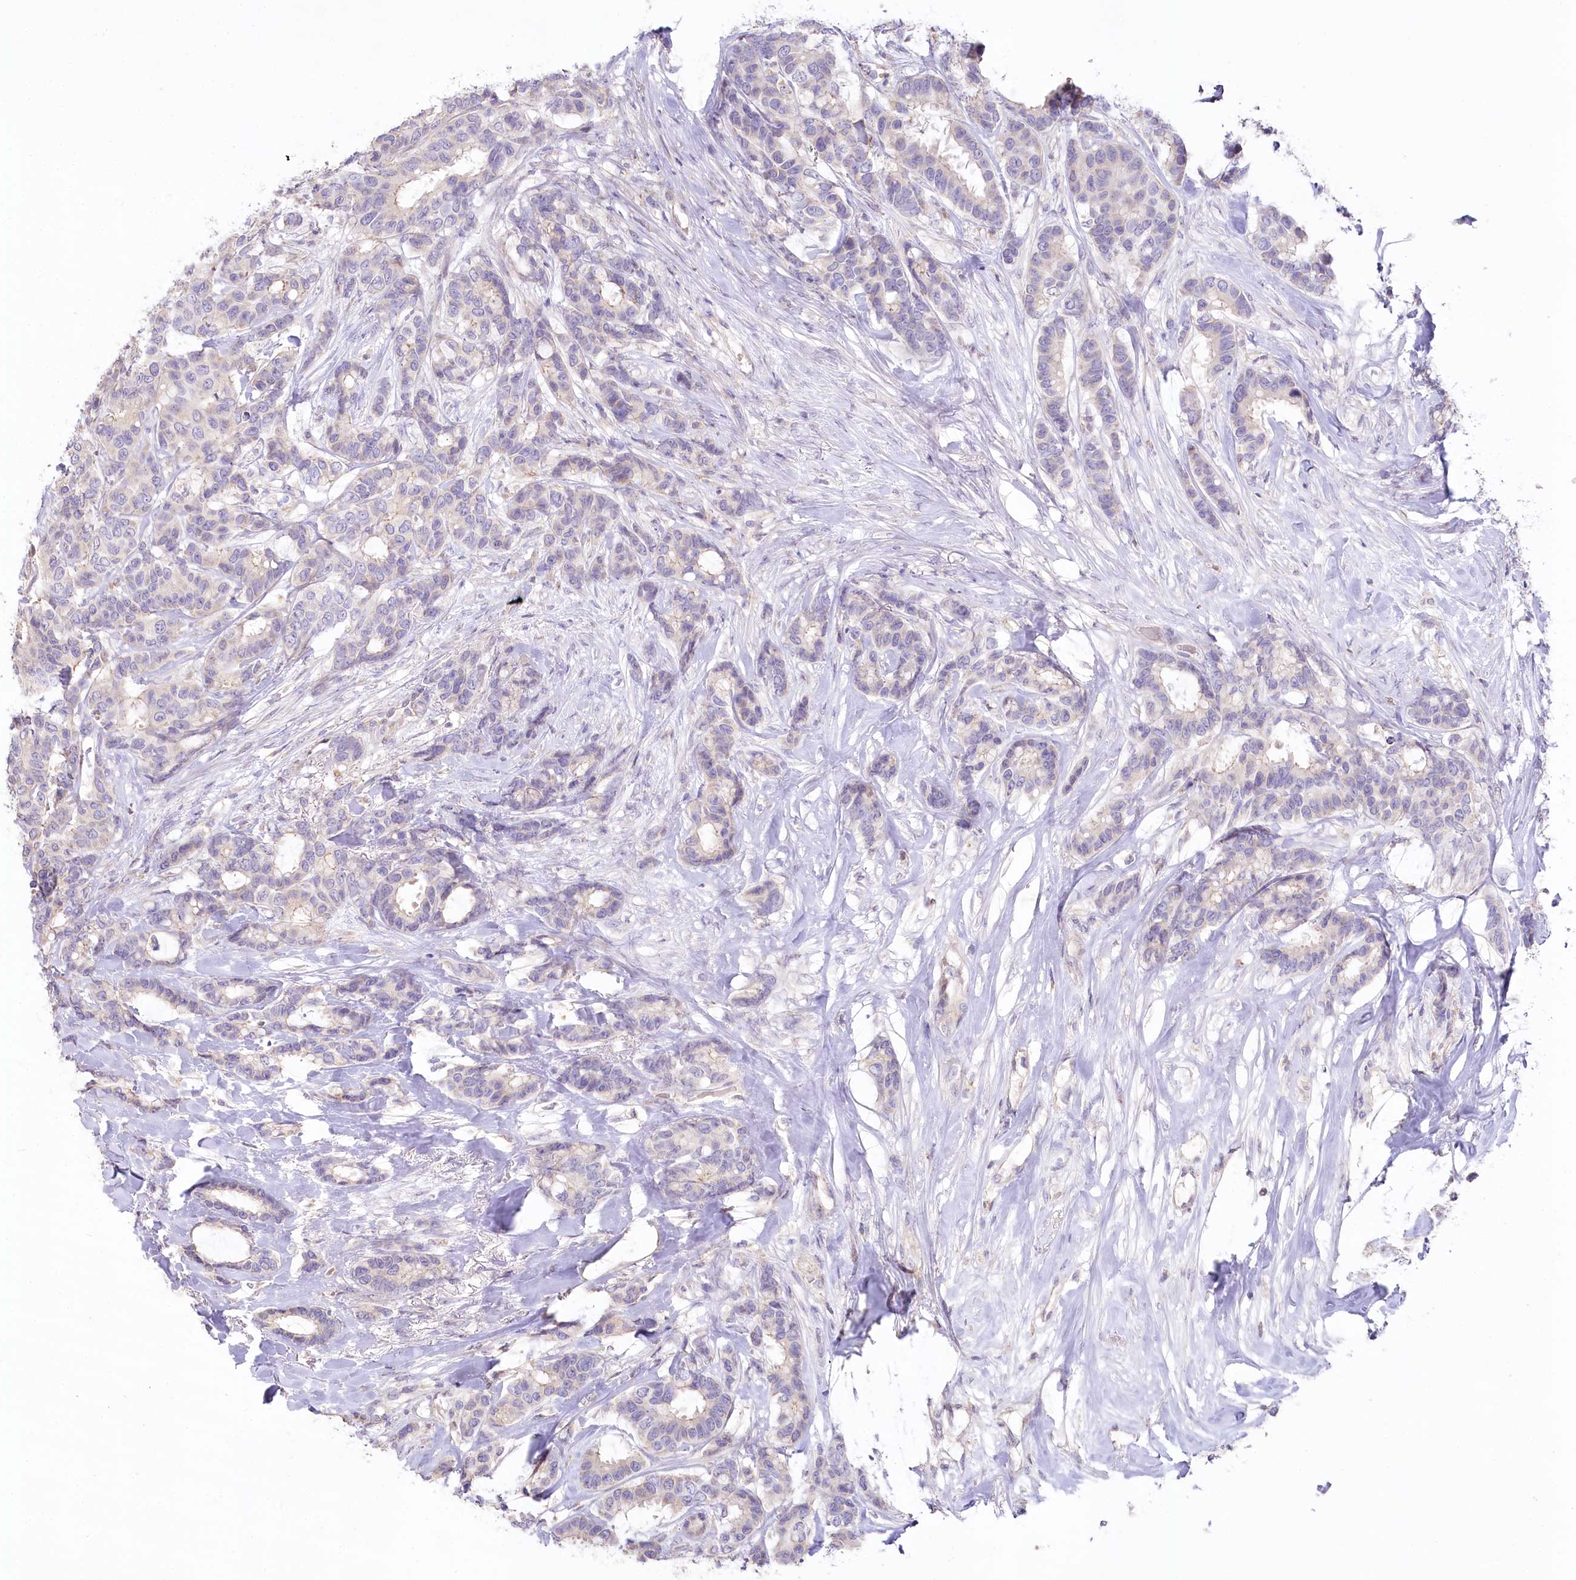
{"staining": {"intensity": "negative", "quantity": "none", "location": "none"}, "tissue": "breast cancer", "cell_type": "Tumor cells", "image_type": "cancer", "snomed": [{"axis": "morphology", "description": "Duct carcinoma"}, {"axis": "topography", "description": "Breast"}], "caption": "Tumor cells show no significant protein positivity in invasive ductal carcinoma (breast).", "gene": "SLC6A11", "patient": {"sex": "female", "age": 87}}